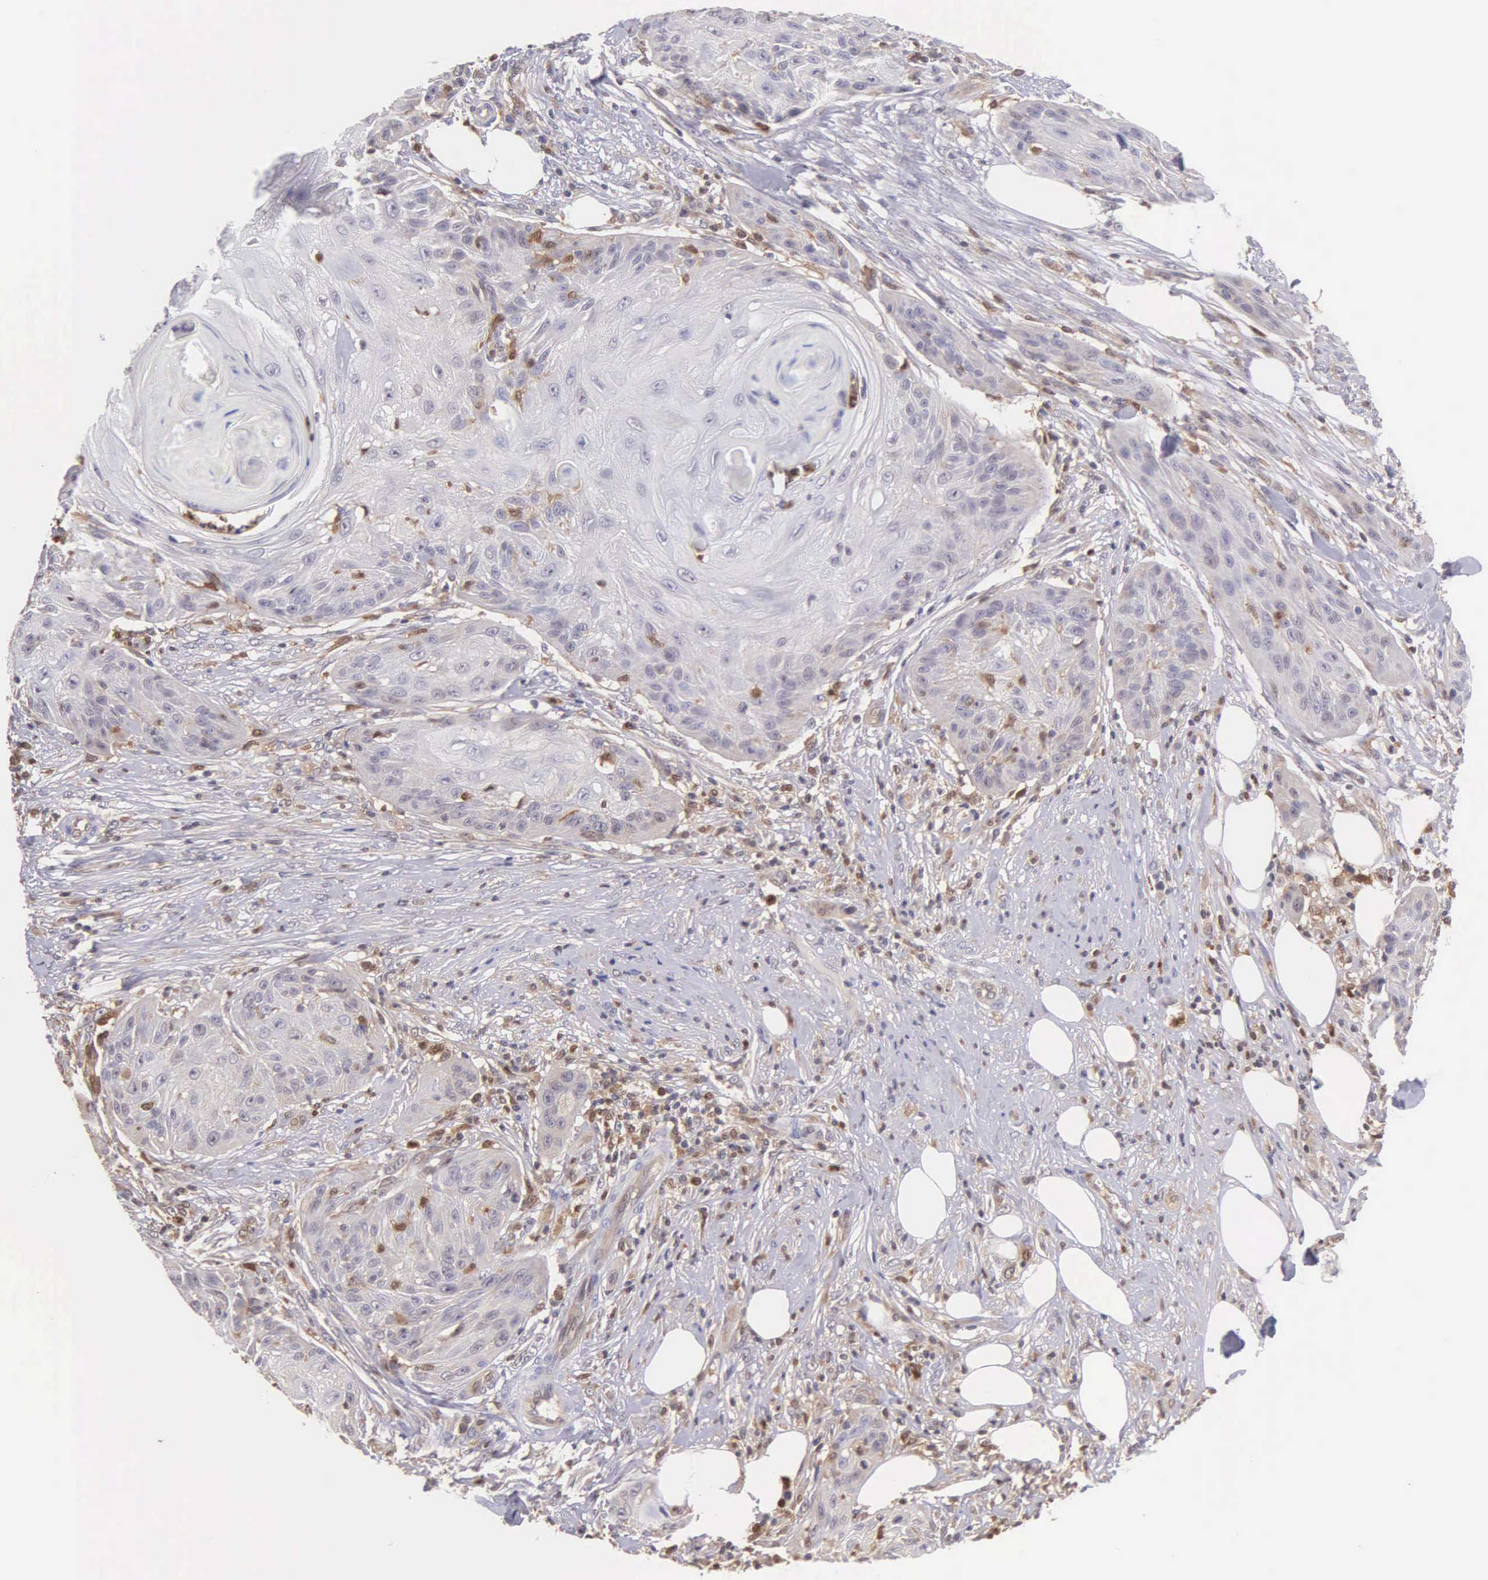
{"staining": {"intensity": "negative", "quantity": "none", "location": "none"}, "tissue": "skin cancer", "cell_type": "Tumor cells", "image_type": "cancer", "snomed": [{"axis": "morphology", "description": "Squamous cell carcinoma, NOS"}, {"axis": "topography", "description": "Skin"}], "caption": "An IHC histopathology image of squamous cell carcinoma (skin) is shown. There is no staining in tumor cells of squamous cell carcinoma (skin).", "gene": "BID", "patient": {"sex": "female", "age": 88}}